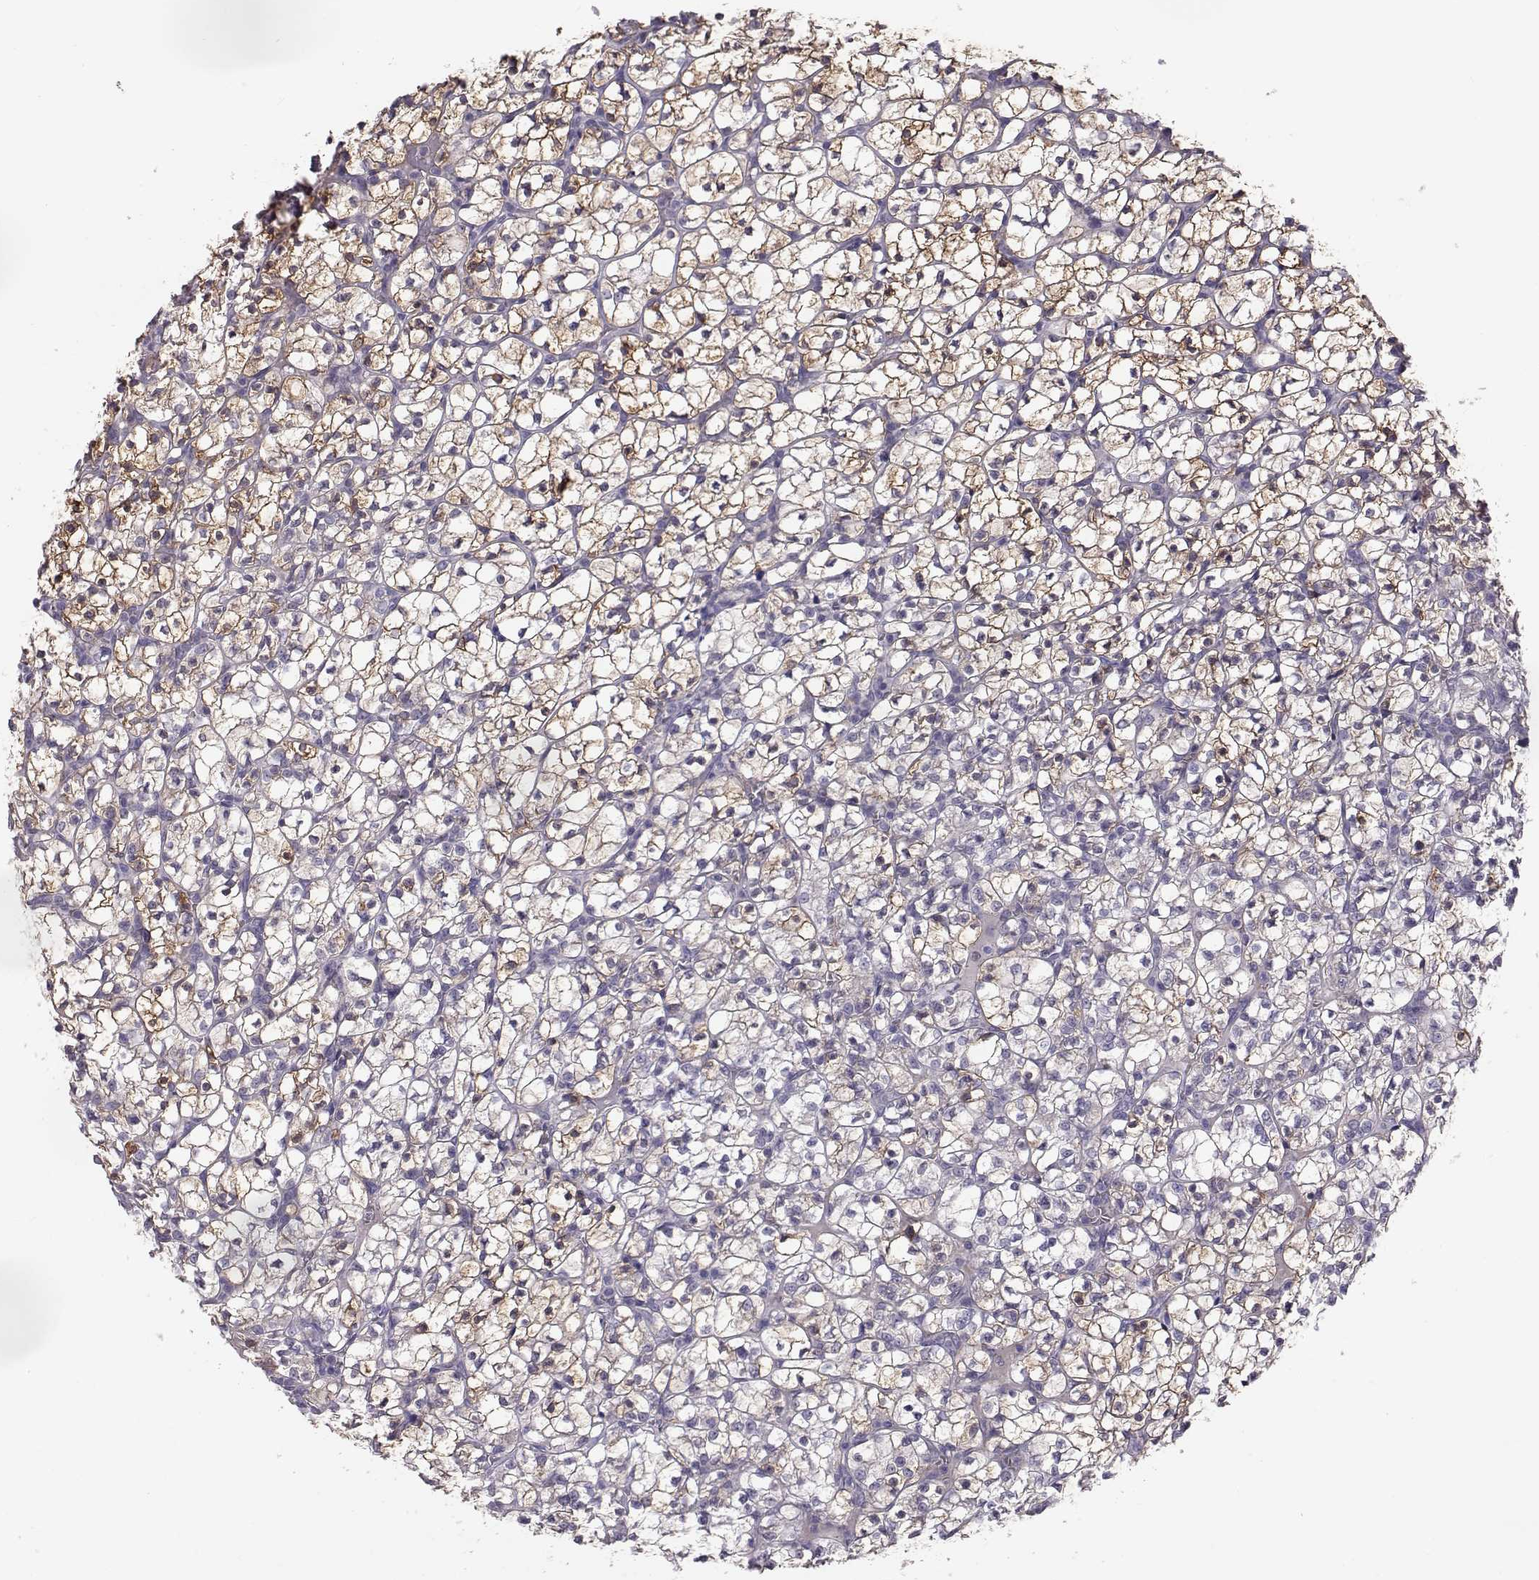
{"staining": {"intensity": "moderate", "quantity": ">75%", "location": "cytoplasmic/membranous"}, "tissue": "renal cancer", "cell_type": "Tumor cells", "image_type": "cancer", "snomed": [{"axis": "morphology", "description": "Adenocarcinoma, NOS"}, {"axis": "topography", "description": "Kidney"}], "caption": "Adenocarcinoma (renal) stained with immunohistochemistry (IHC) displays moderate cytoplasmic/membranous staining in approximately >75% of tumor cells.", "gene": "ADGRG5", "patient": {"sex": "female", "age": 89}}